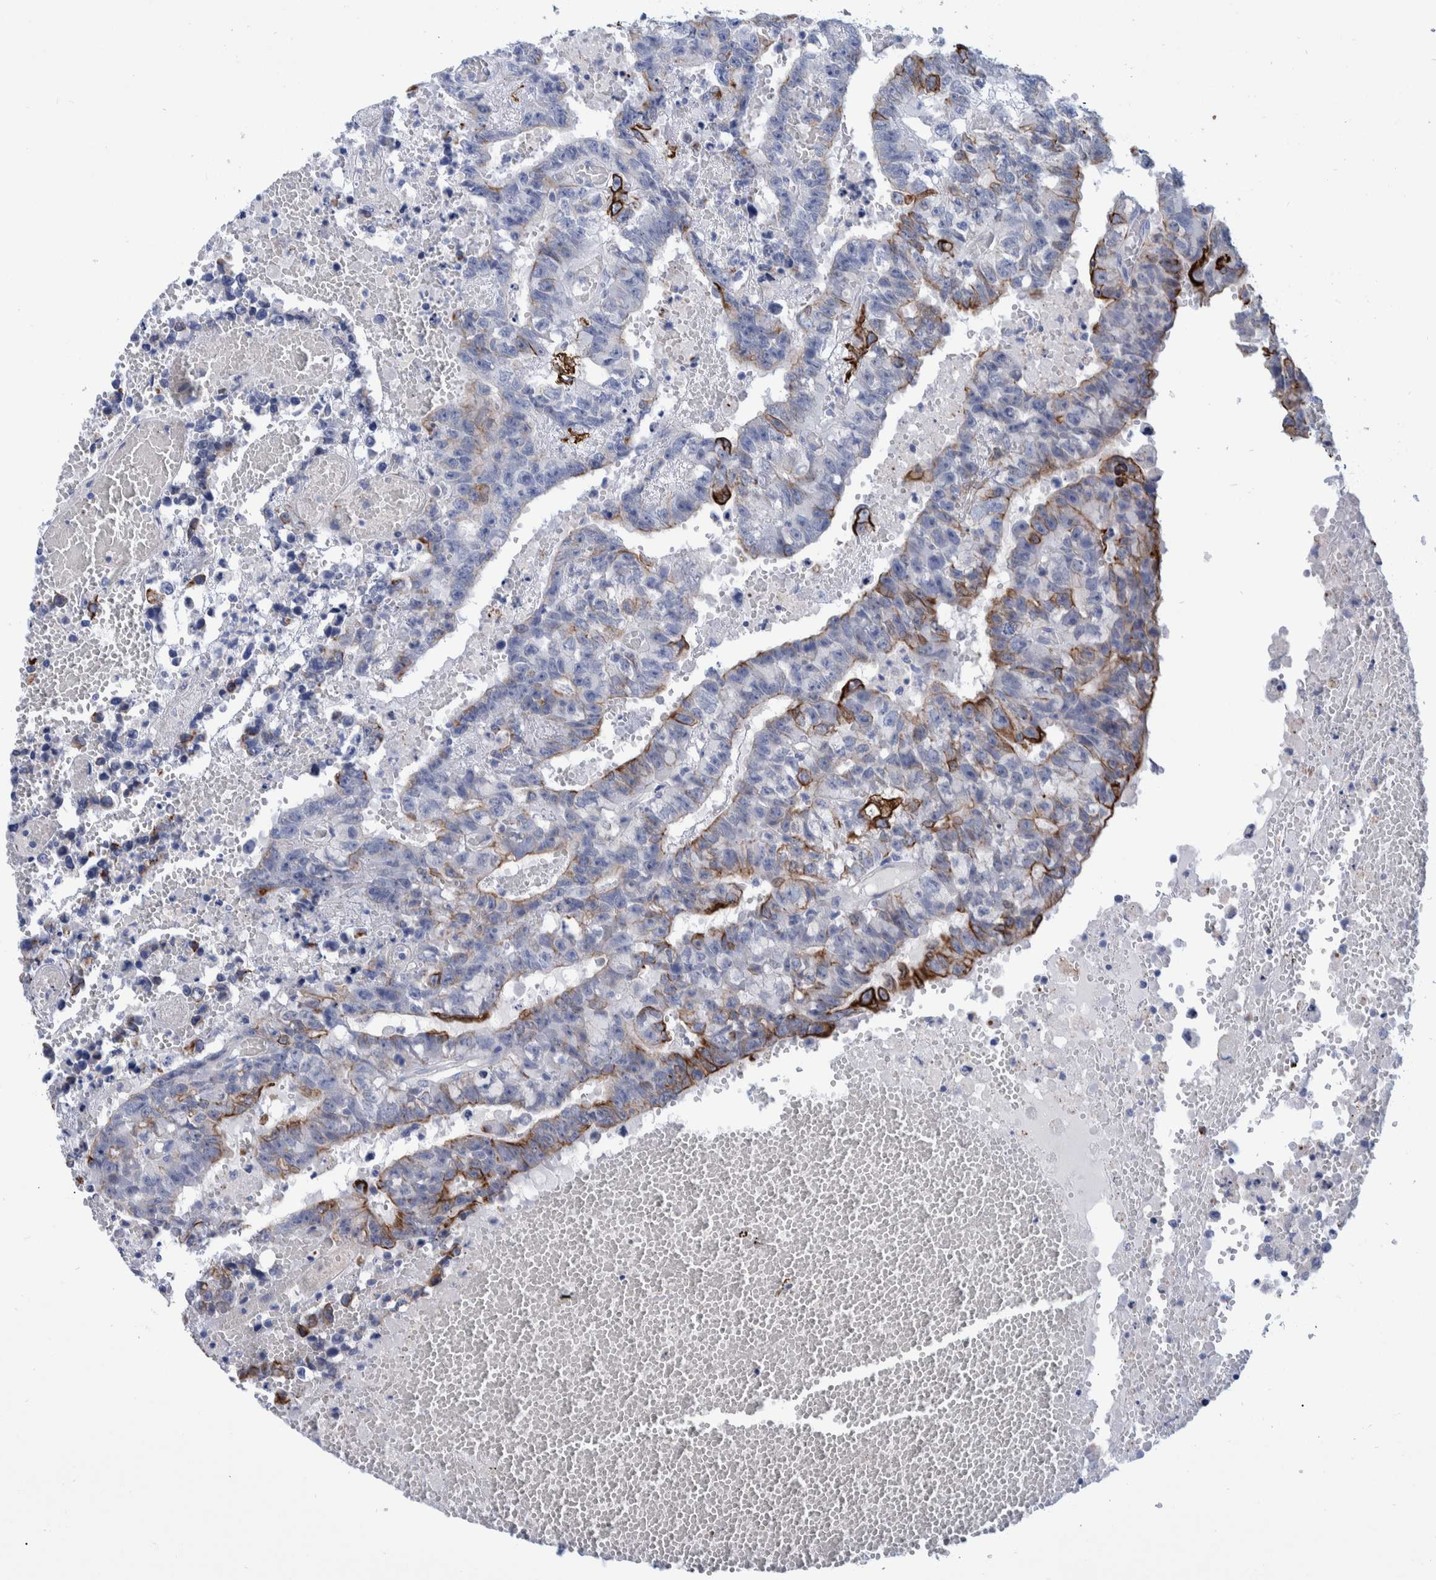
{"staining": {"intensity": "moderate", "quantity": "<25%", "location": "cytoplasmic/membranous"}, "tissue": "testis cancer", "cell_type": "Tumor cells", "image_type": "cancer", "snomed": [{"axis": "morphology", "description": "Carcinoma, Embryonal, NOS"}, {"axis": "topography", "description": "Testis"}], "caption": "Immunohistochemistry (DAB (3,3'-diaminobenzidine)) staining of testis cancer (embryonal carcinoma) displays moderate cytoplasmic/membranous protein expression in about <25% of tumor cells.", "gene": "MKS1", "patient": {"sex": "male", "age": 25}}